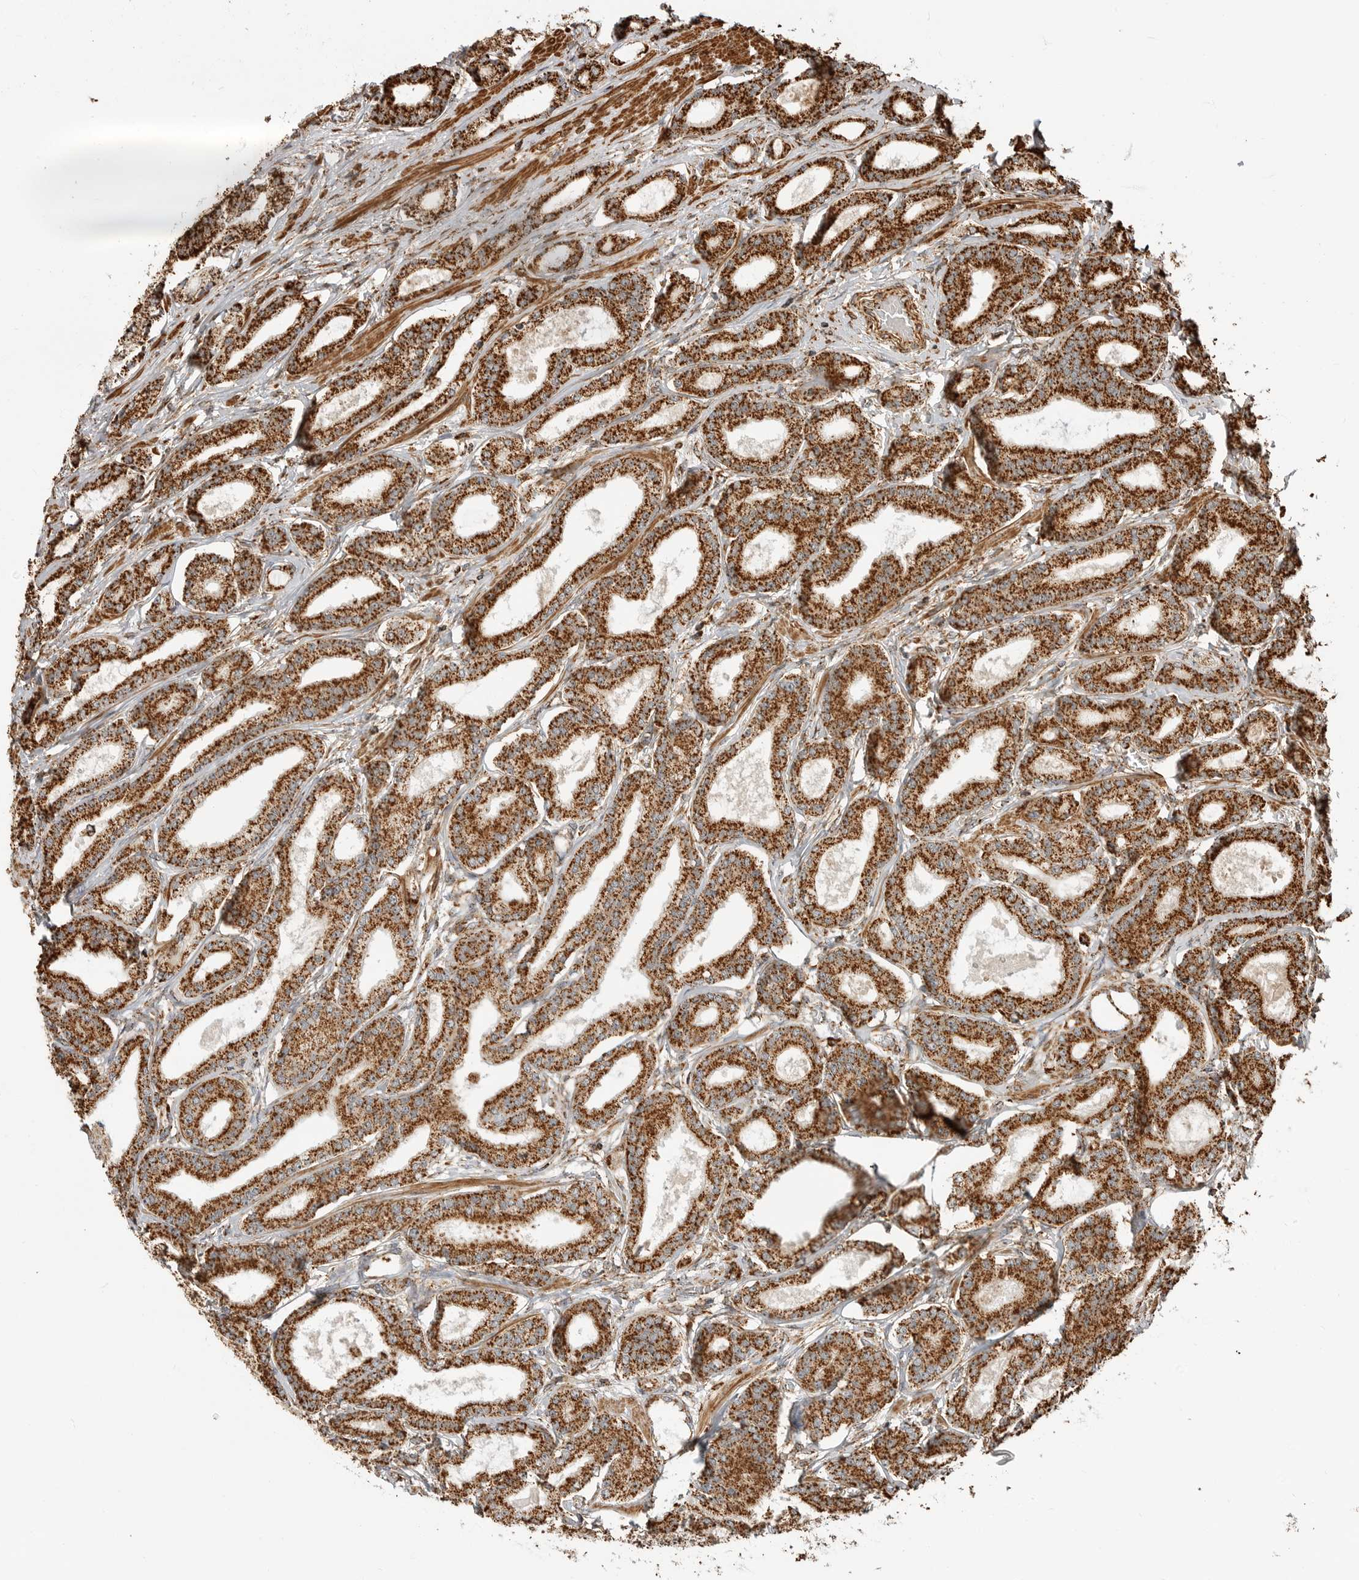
{"staining": {"intensity": "strong", "quantity": ">75%", "location": "cytoplasmic/membranous"}, "tissue": "prostate cancer", "cell_type": "Tumor cells", "image_type": "cancer", "snomed": [{"axis": "morphology", "description": "Adenocarcinoma, Low grade"}, {"axis": "topography", "description": "Prostate"}], "caption": "Immunohistochemistry (IHC) staining of prostate cancer (low-grade adenocarcinoma), which shows high levels of strong cytoplasmic/membranous positivity in about >75% of tumor cells indicating strong cytoplasmic/membranous protein expression. The staining was performed using DAB (brown) for protein detection and nuclei were counterstained in hematoxylin (blue).", "gene": "BMP2K", "patient": {"sex": "male", "age": 60}}